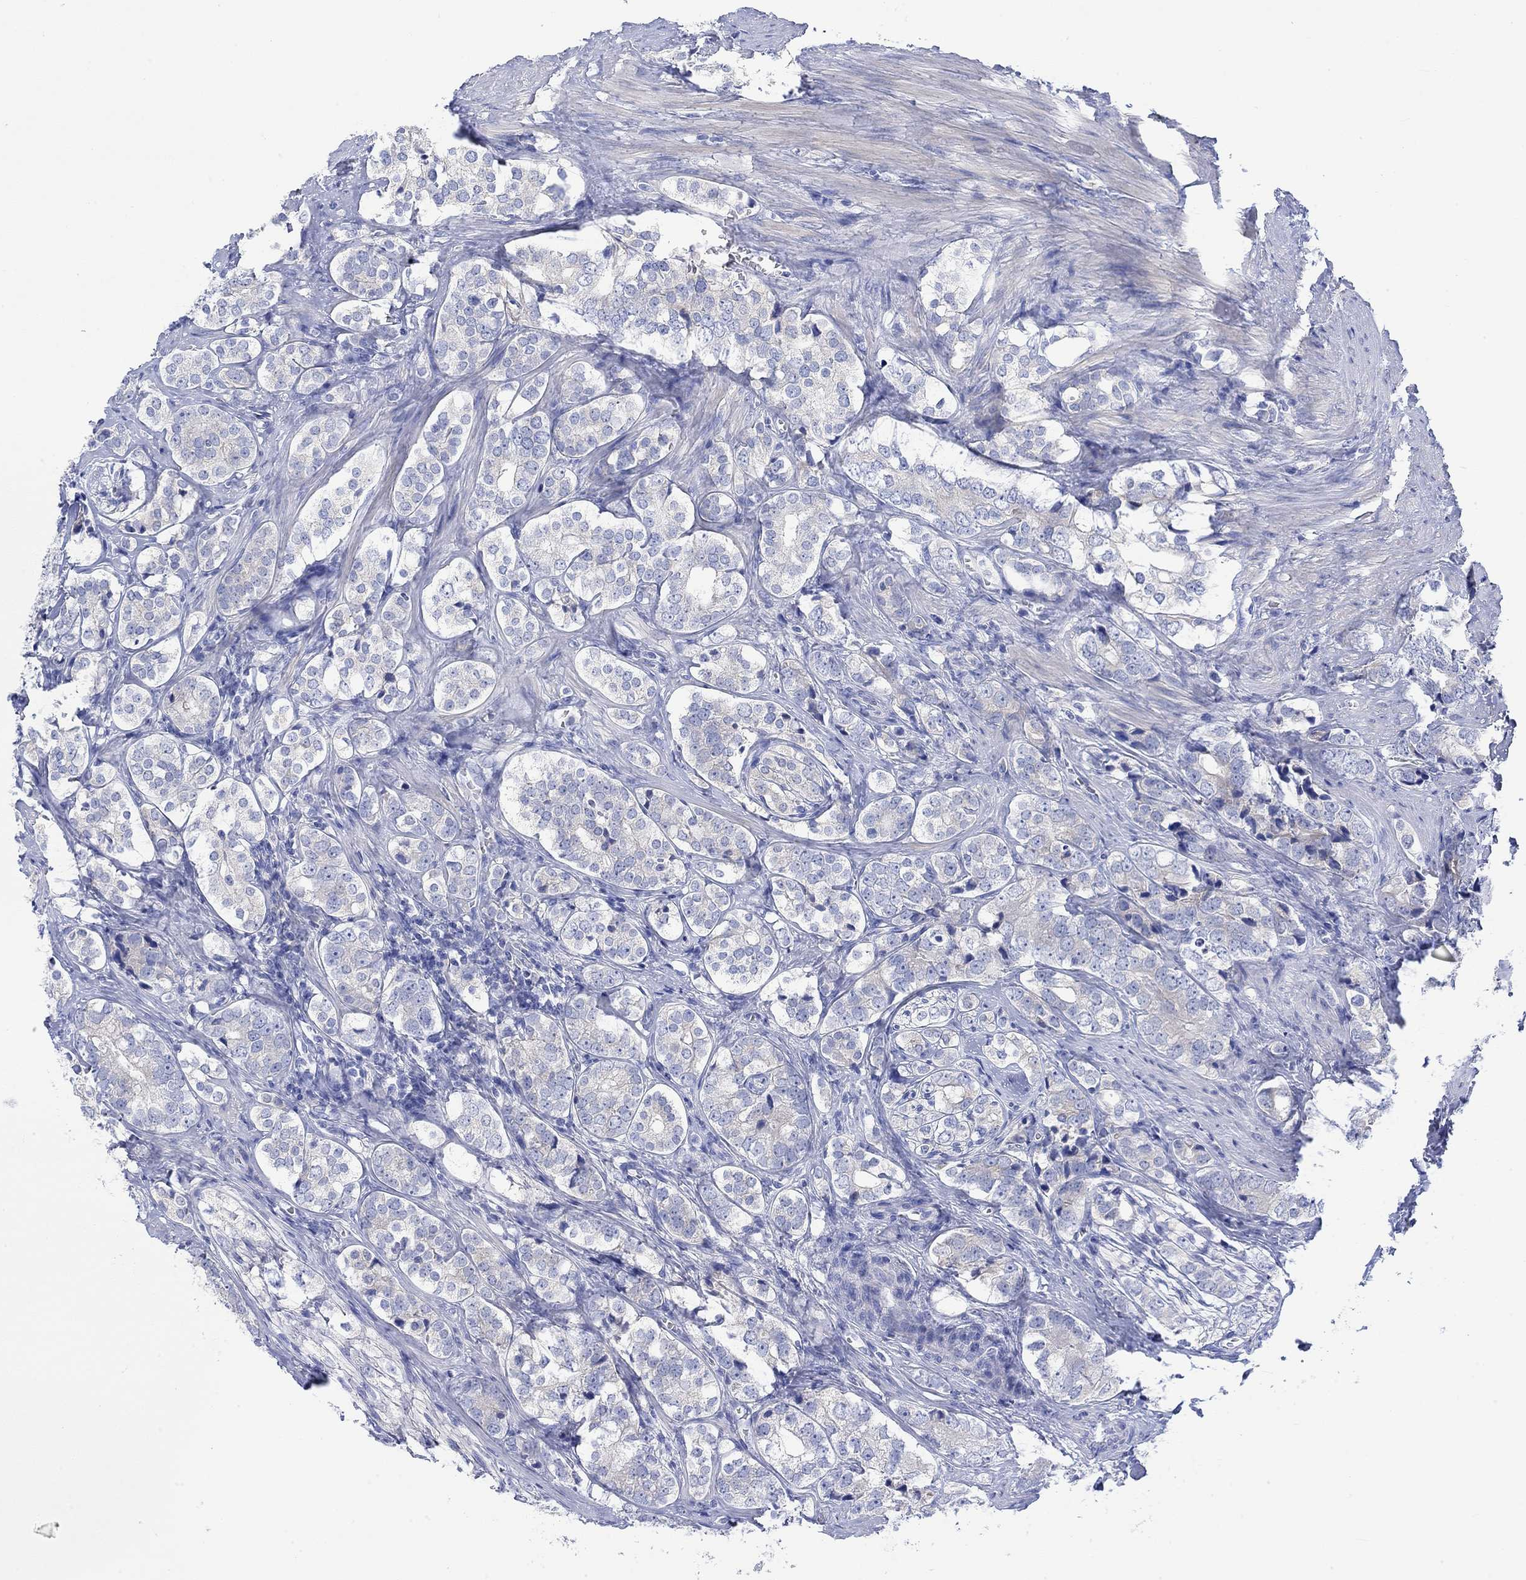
{"staining": {"intensity": "negative", "quantity": "none", "location": "none"}, "tissue": "prostate cancer", "cell_type": "Tumor cells", "image_type": "cancer", "snomed": [{"axis": "morphology", "description": "Adenocarcinoma, NOS"}, {"axis": "topography", "description": "Prostate and seminal vesicle, NOS"}], "caption": "This micrograph is of prostate adenocarcinoma stained with IHC to label a protein in brown with the nuclei are counter-stained blue. There is no staining in tumor cells.", "gene": "REEP6", "patient": {"sex": "male", "age": 63}}